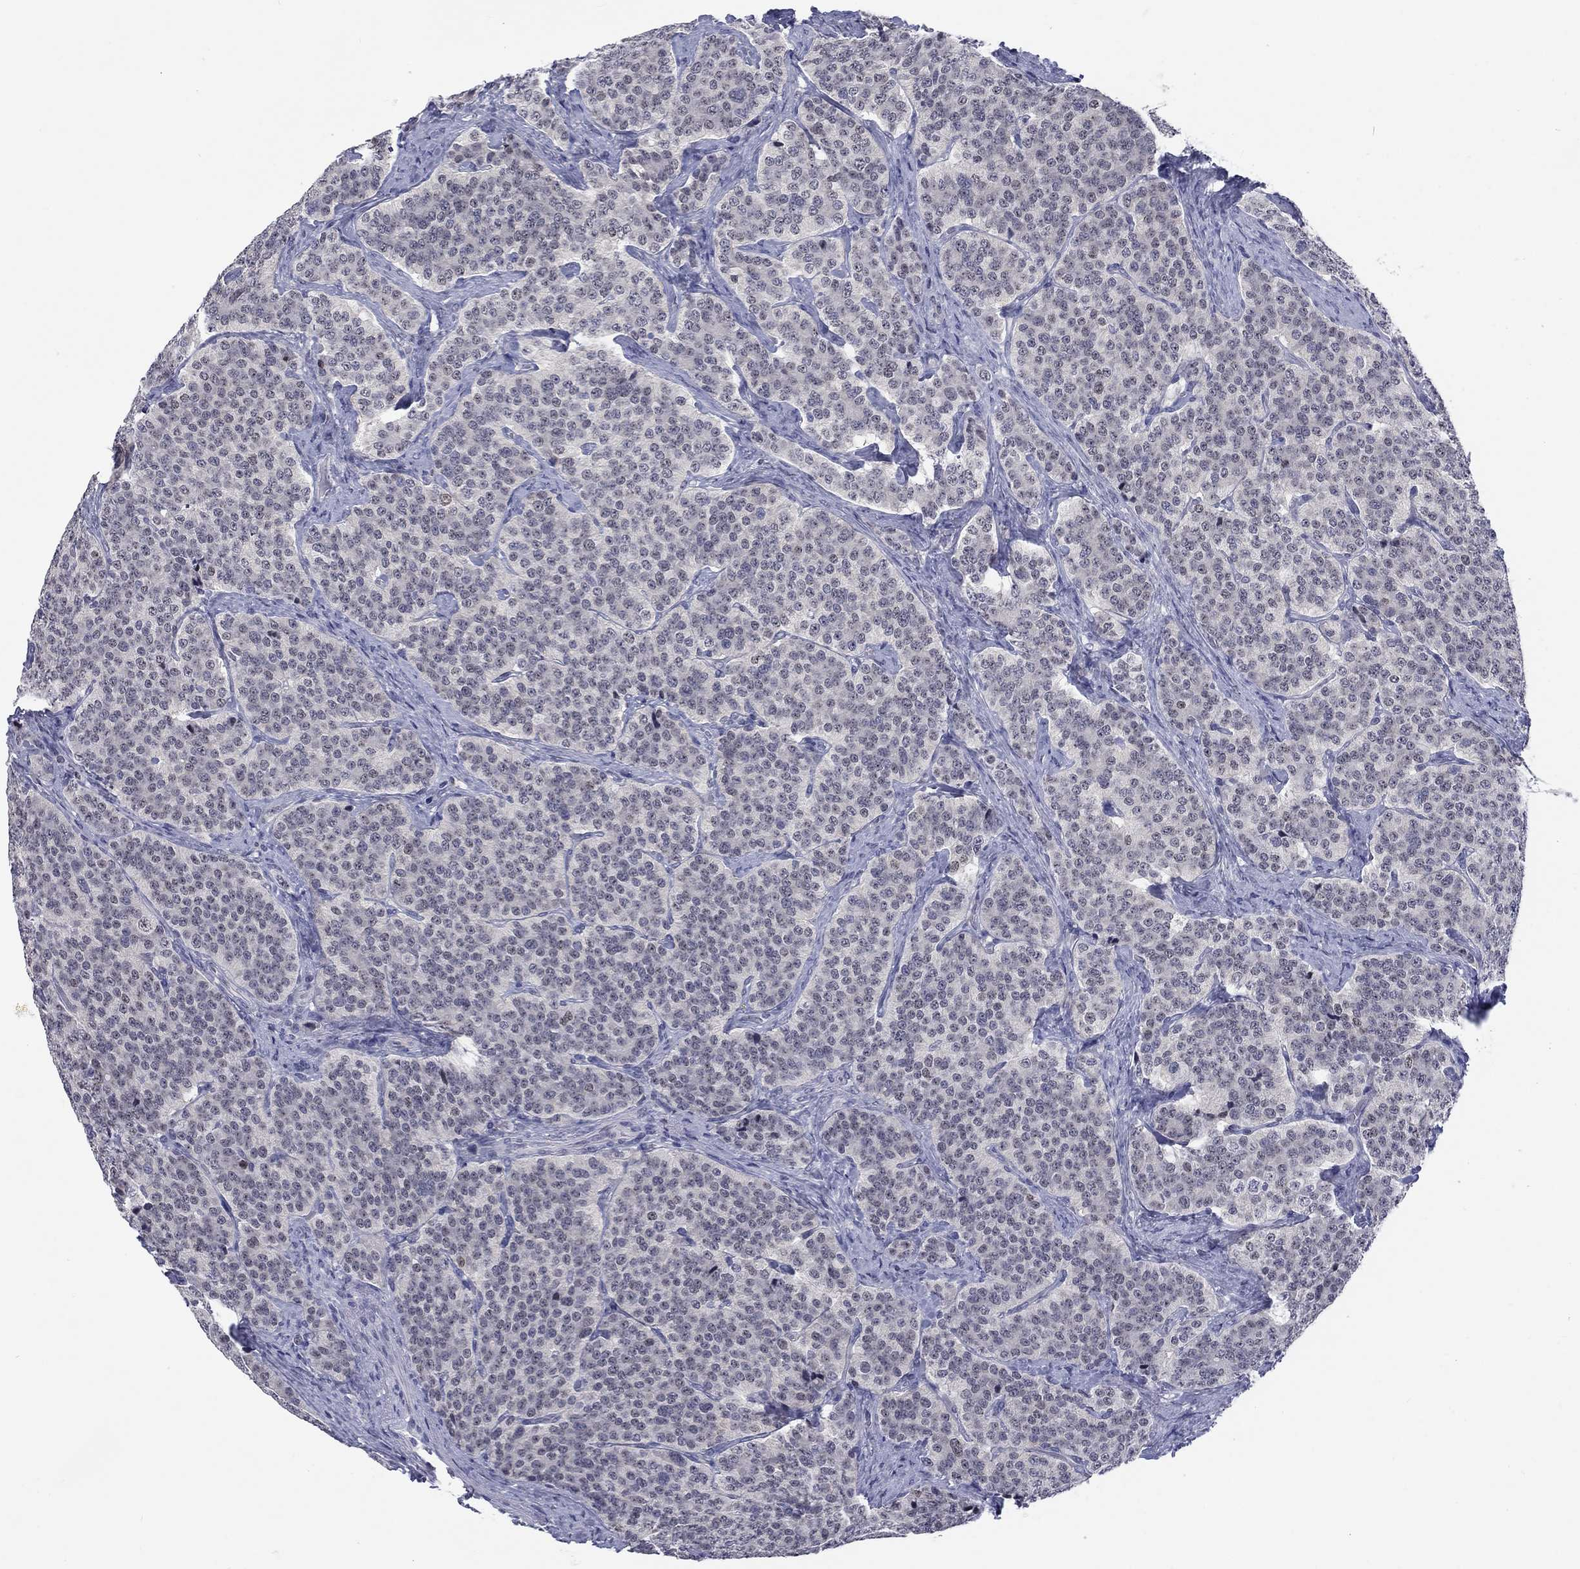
{"staining": {"intensity": "negative", "quantity": "none", "location": "none"}, "tissue": "carcinoid", "cell_type": "Tumor cells", "image_type": "cancer", "snomed": [{"axis": "morphology", "description": "Carcinoid, malignant, NOS"}, {"axis": "topography", "description": "Small intestine"}], "caption": "This image is of carcinoid (malignant) stained with immunohistochemistry (IHC) to label a protein in brown with the nuclei are counter-stained blue. There is no expression in tumor cells. (IHC, brightfield microscopy, high magnification).", "gene": "EGFLAM", "patient": {"sex": "female", "age": 58}}